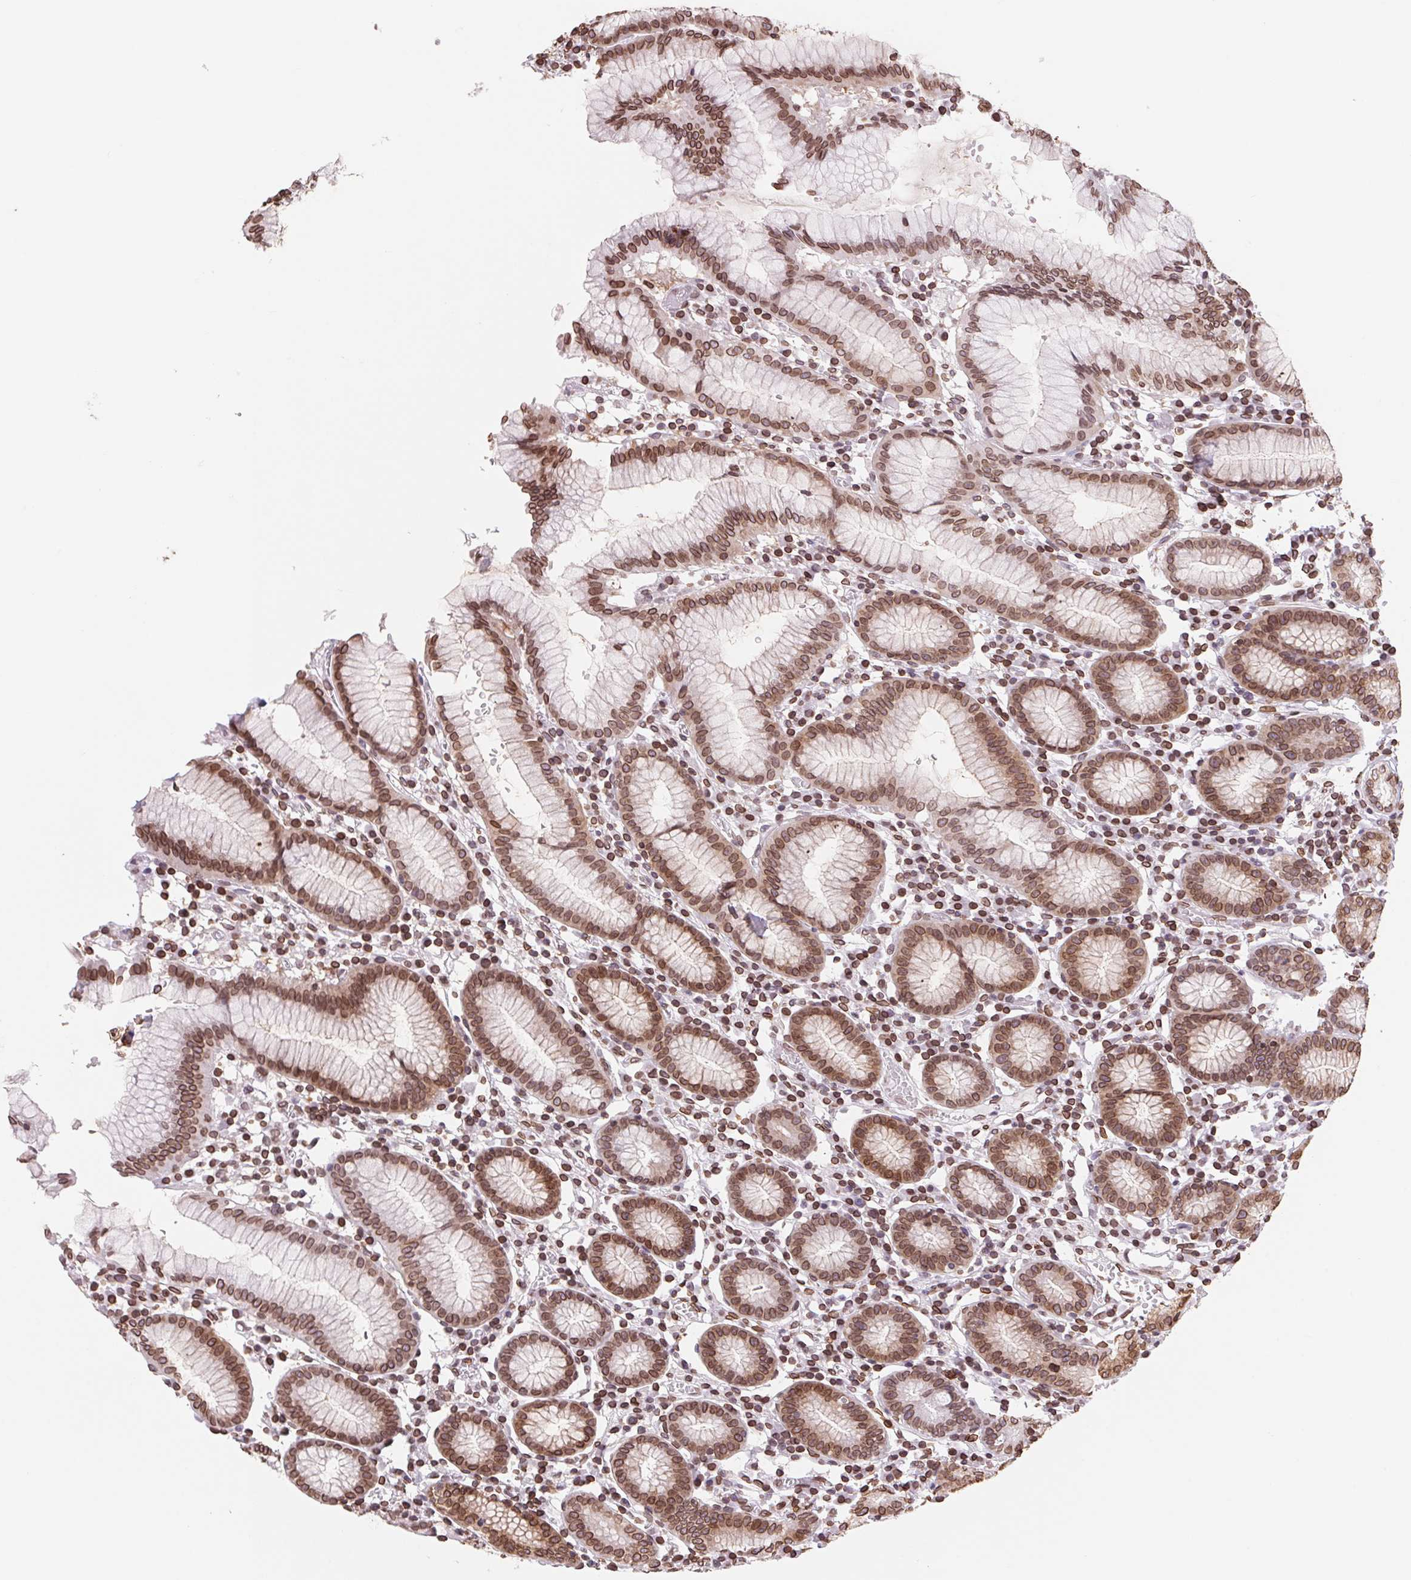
{"staining": {"intensity": "strong", "quantity": ">75%", "location": "cytoplasmic/membranous,nuclear"}, "tissue": "stomach", "cell_type": "Glandular cells", "image_type": "normal", "snomed": [{"axis": "morphology", "description": "Normal tissue, NOS"}, {"axis": "topography", "description": "Stomach"}], "caption": "Protein staining shows strong cytoplasmic/membranous,nuclear staining in about >75% of glandular cells in benign stomach. (brown staining indicates protein expression, while blue staining denotes nuclei).", "gene": "LMNB2", "patient": {"sex": "male", "age": 55}}